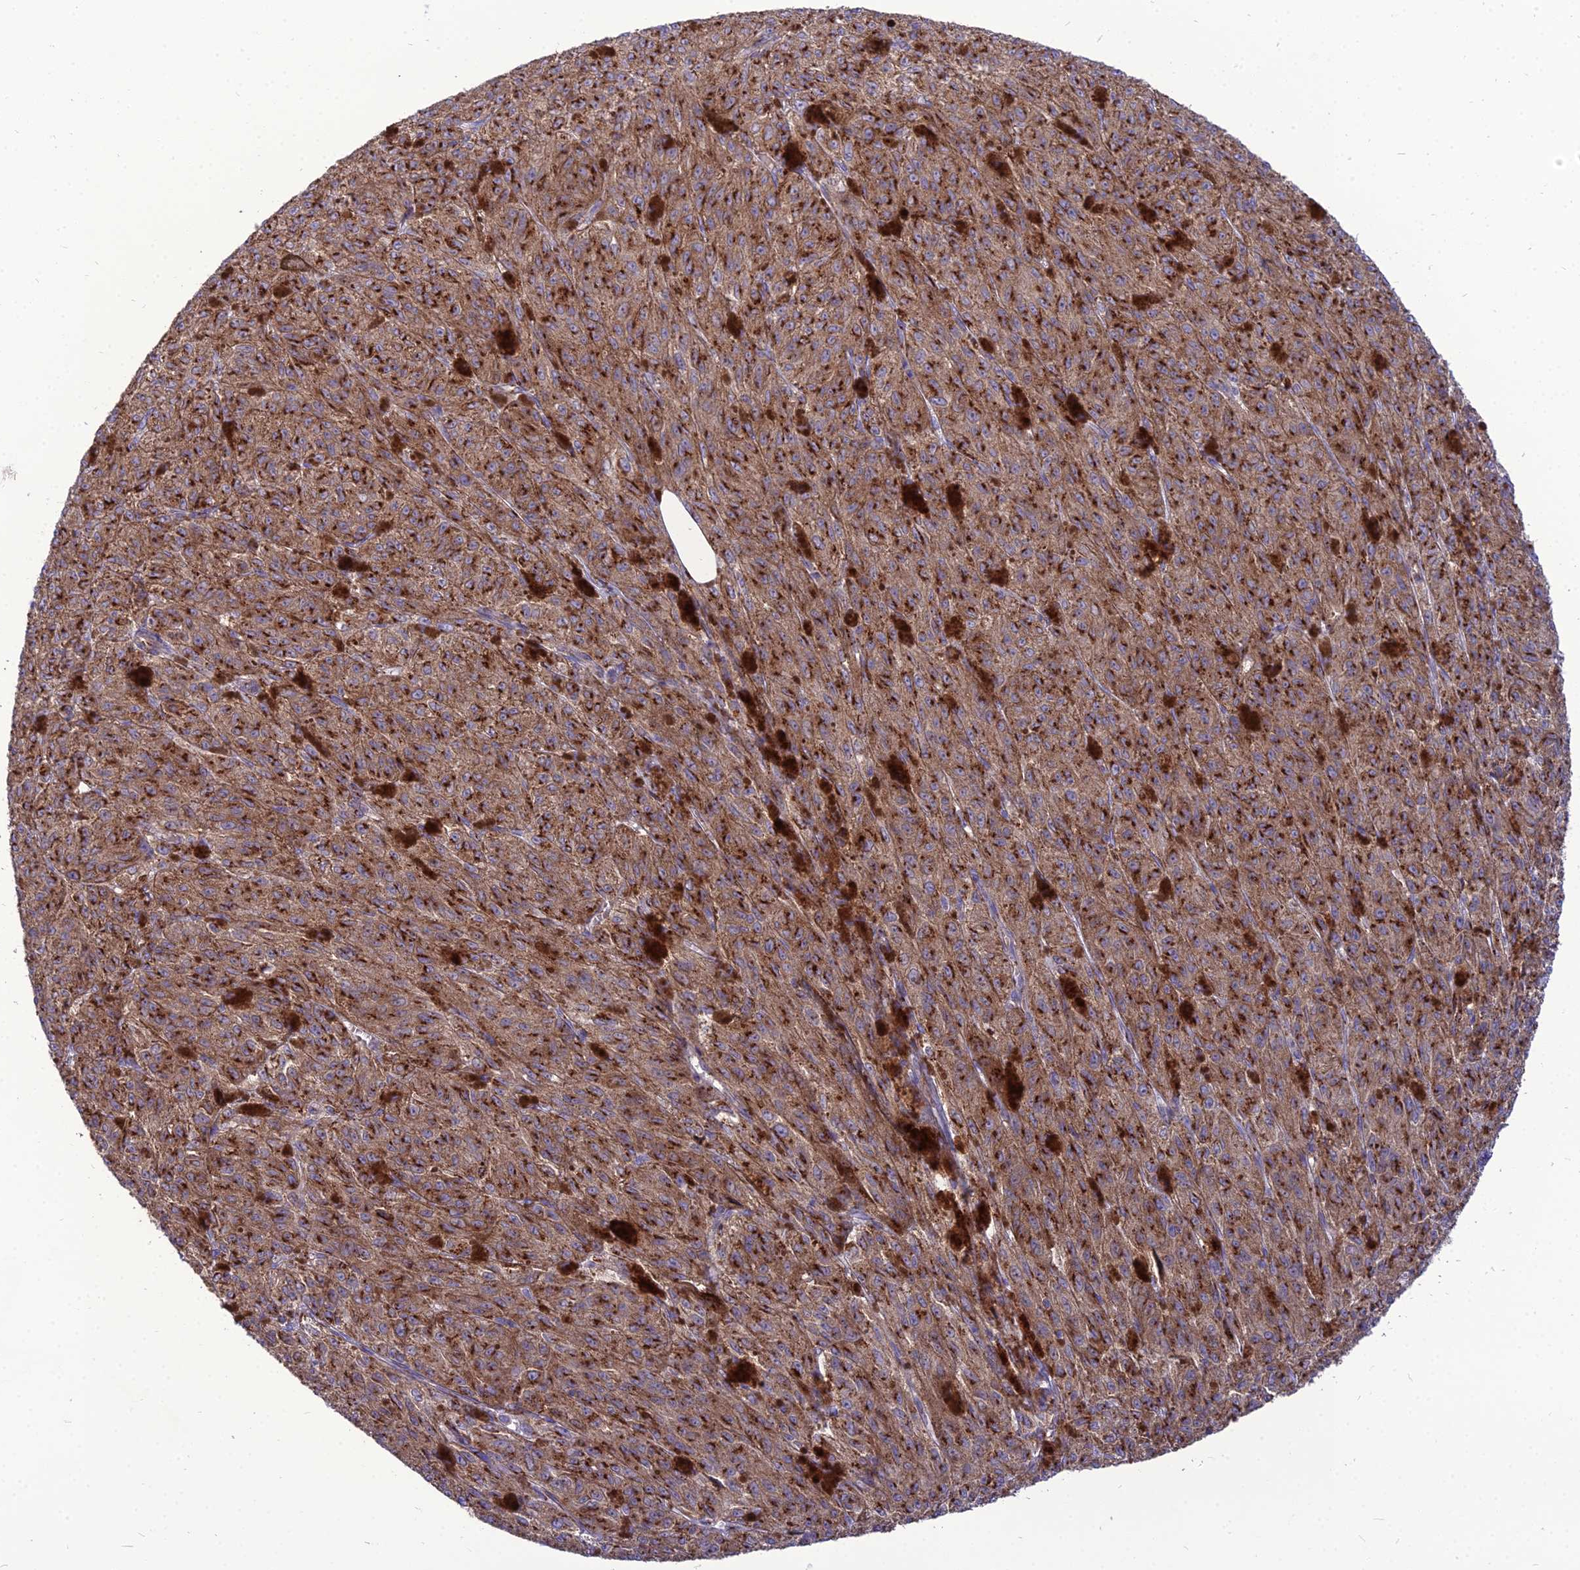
{"staining": {"intensity": "moderate", "quantity": ">75%", "location": "cytoplasmic/membranous"}, "tissue": "melanoma", "cell_type": "Tumor cells", "image_type": "cancer", "snomed": [{"axis": "morphology", "description": "Malignant melanoma, NOS"}, {"axis": "topography", "description": "Skin"}], "caption": "IHC of human malignant melanoma exhibits medium levels of moderate cytoplasmic/membranous staining in about >75% of tumor cells.", "gene": "SPRYD7", "patient": {"sex": "female", "age": 52}}